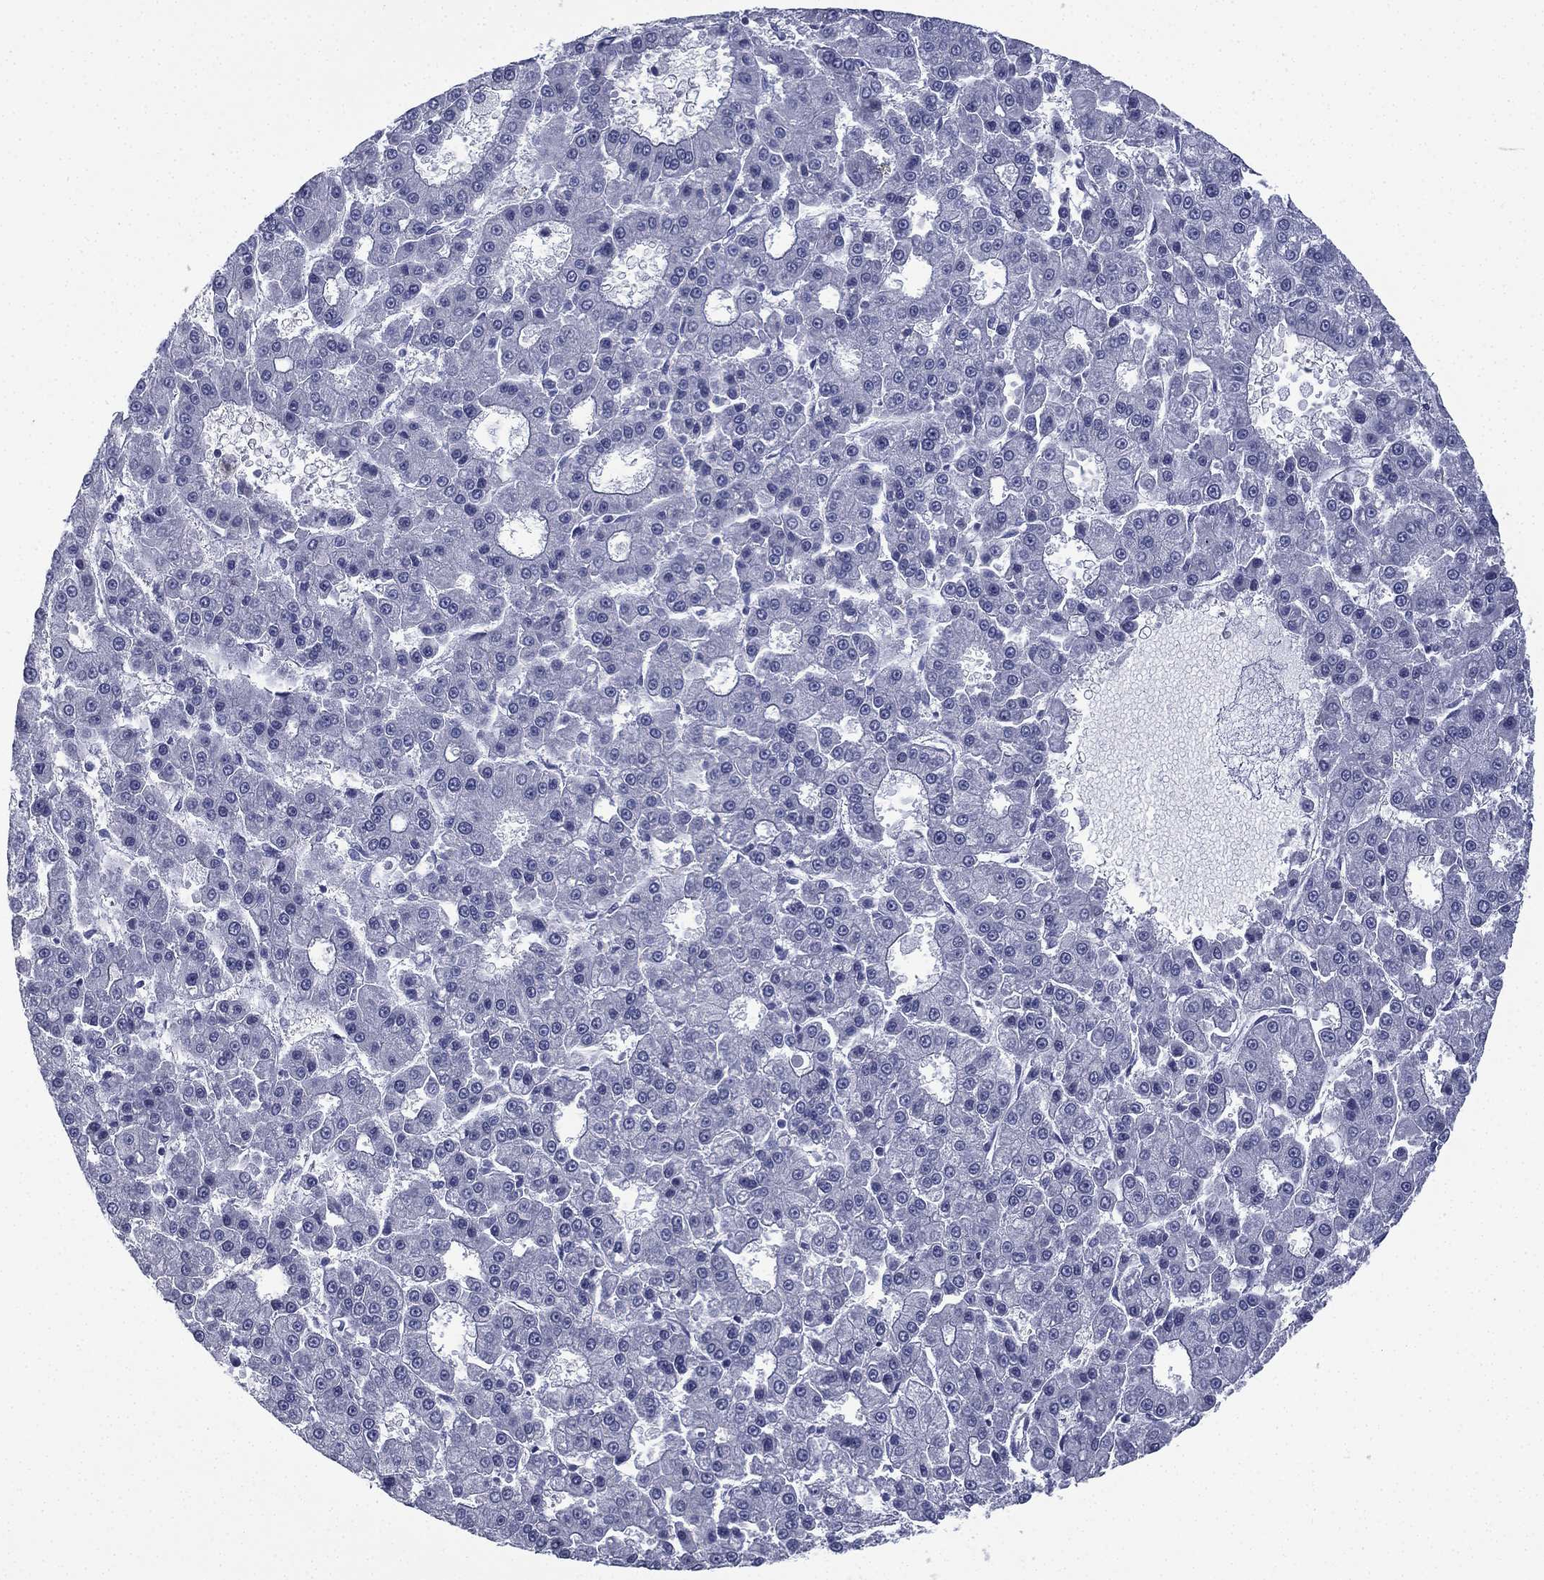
{"staining": {"intensity": "negative", "quantity": "none", "location": "none"}, "tissue": "liver cancer", "cell_type": "Tumor cells", "image_type": "cancer", "snomed": [{"axis": "morphology", "description": "Carcinoma, Hepatocellular, NOS"}, {"axis": "topography", "description": "Liver"}], "caption": "Human liver hepatocellular carcinoma stained for a protein using immunohistochemistry (IHC) shows no expression in tumor cells.", "gene": "FARSA", "patient": {"sex": "male", "age": 70}}